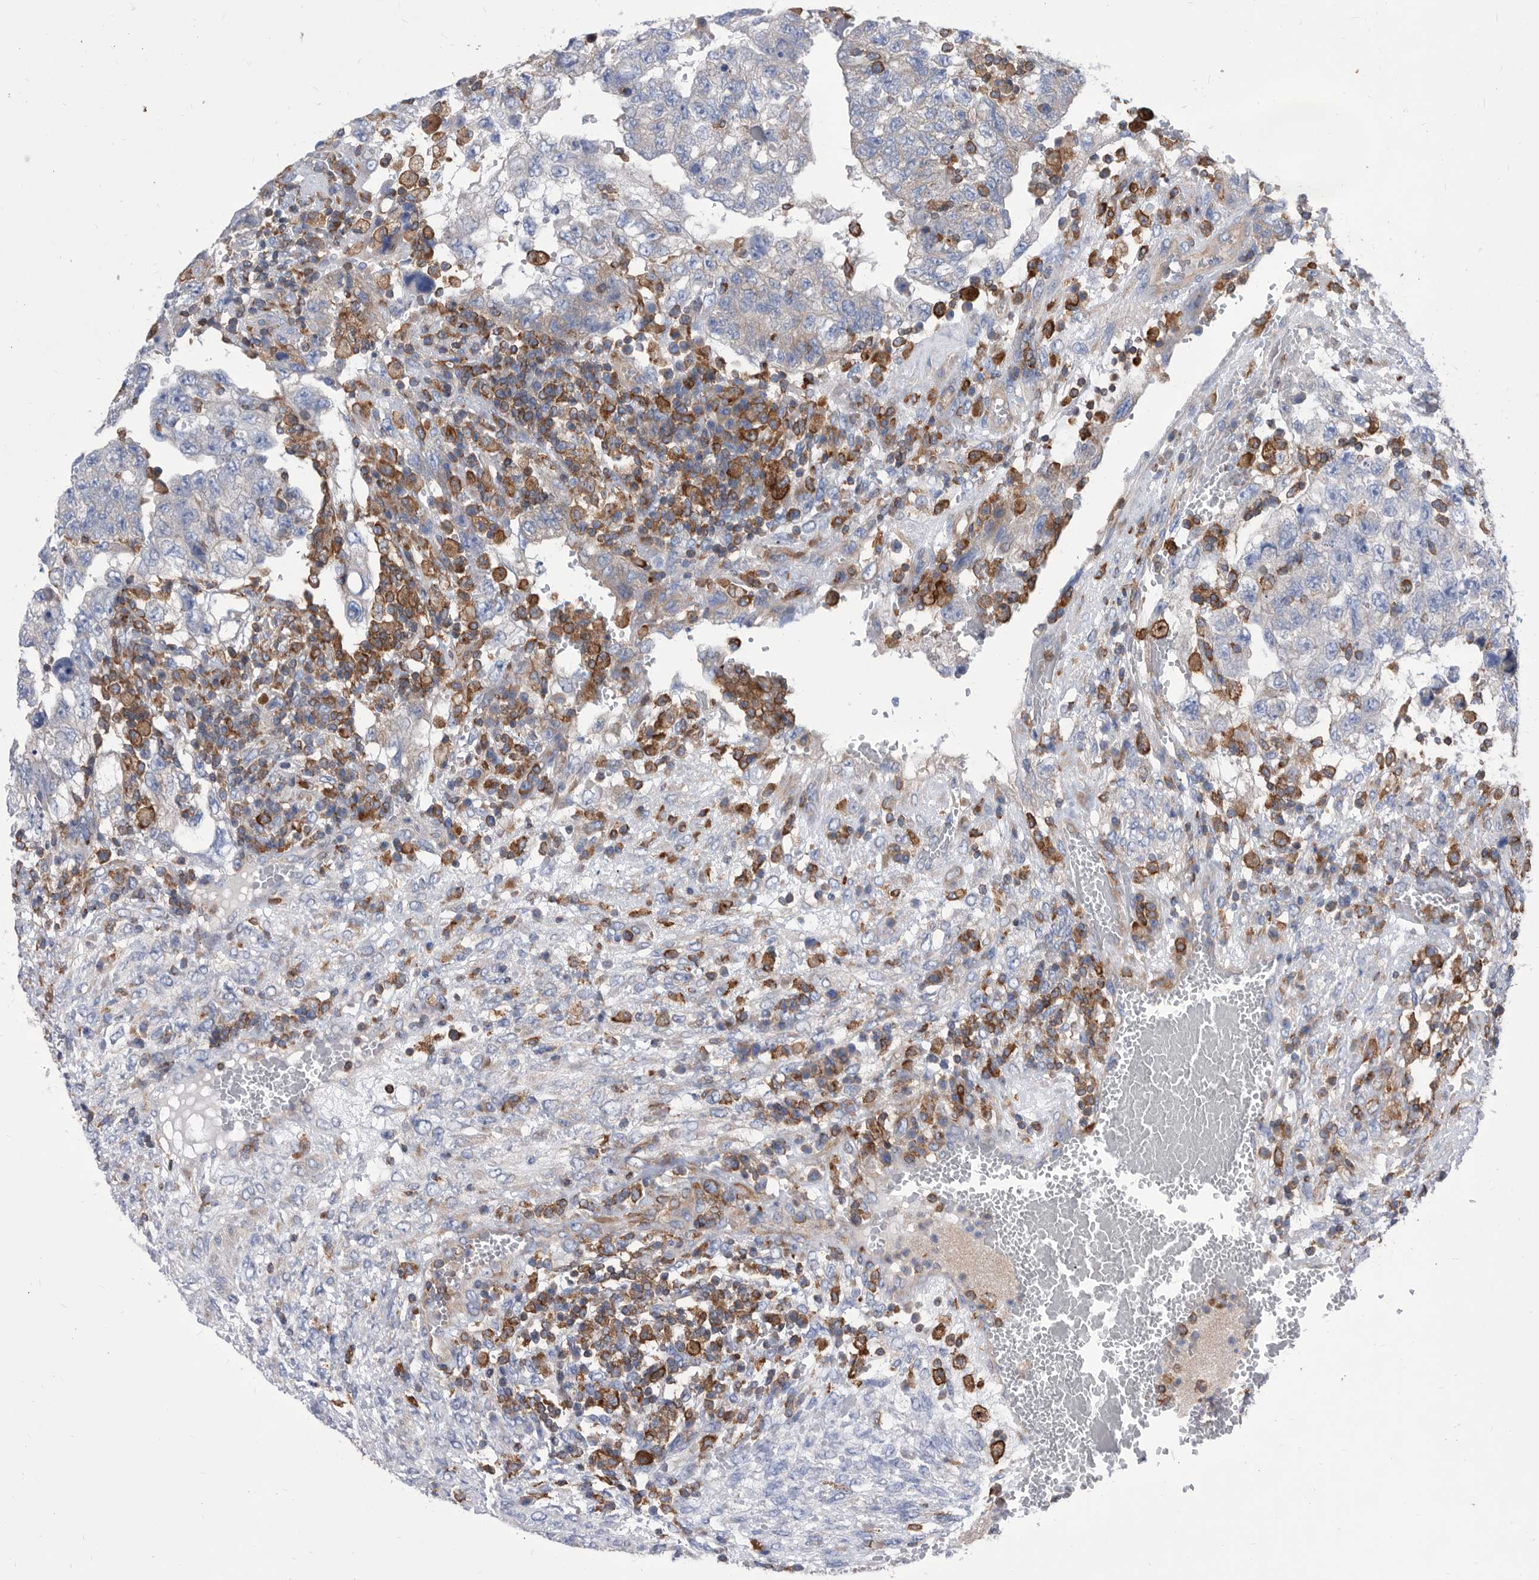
{"staining": {"intensity": "negative", "quantity": "none", "location": "none"}, "tissue": "testis cancer", "cell_type": "Tumor cells", "image_type": "cancer", "snomed": [{"axis": "morphology", "description": "Carcinoma, Embryonal, NOS"}, {"axis": "topography", "description": "Testis"}], "caption": "Protein analysis of embryonal carcinoma (testis) reveals no significant expression in tumor cells.", "gene": "SMG7", "patient": {"sex": "male", "age": 36}}